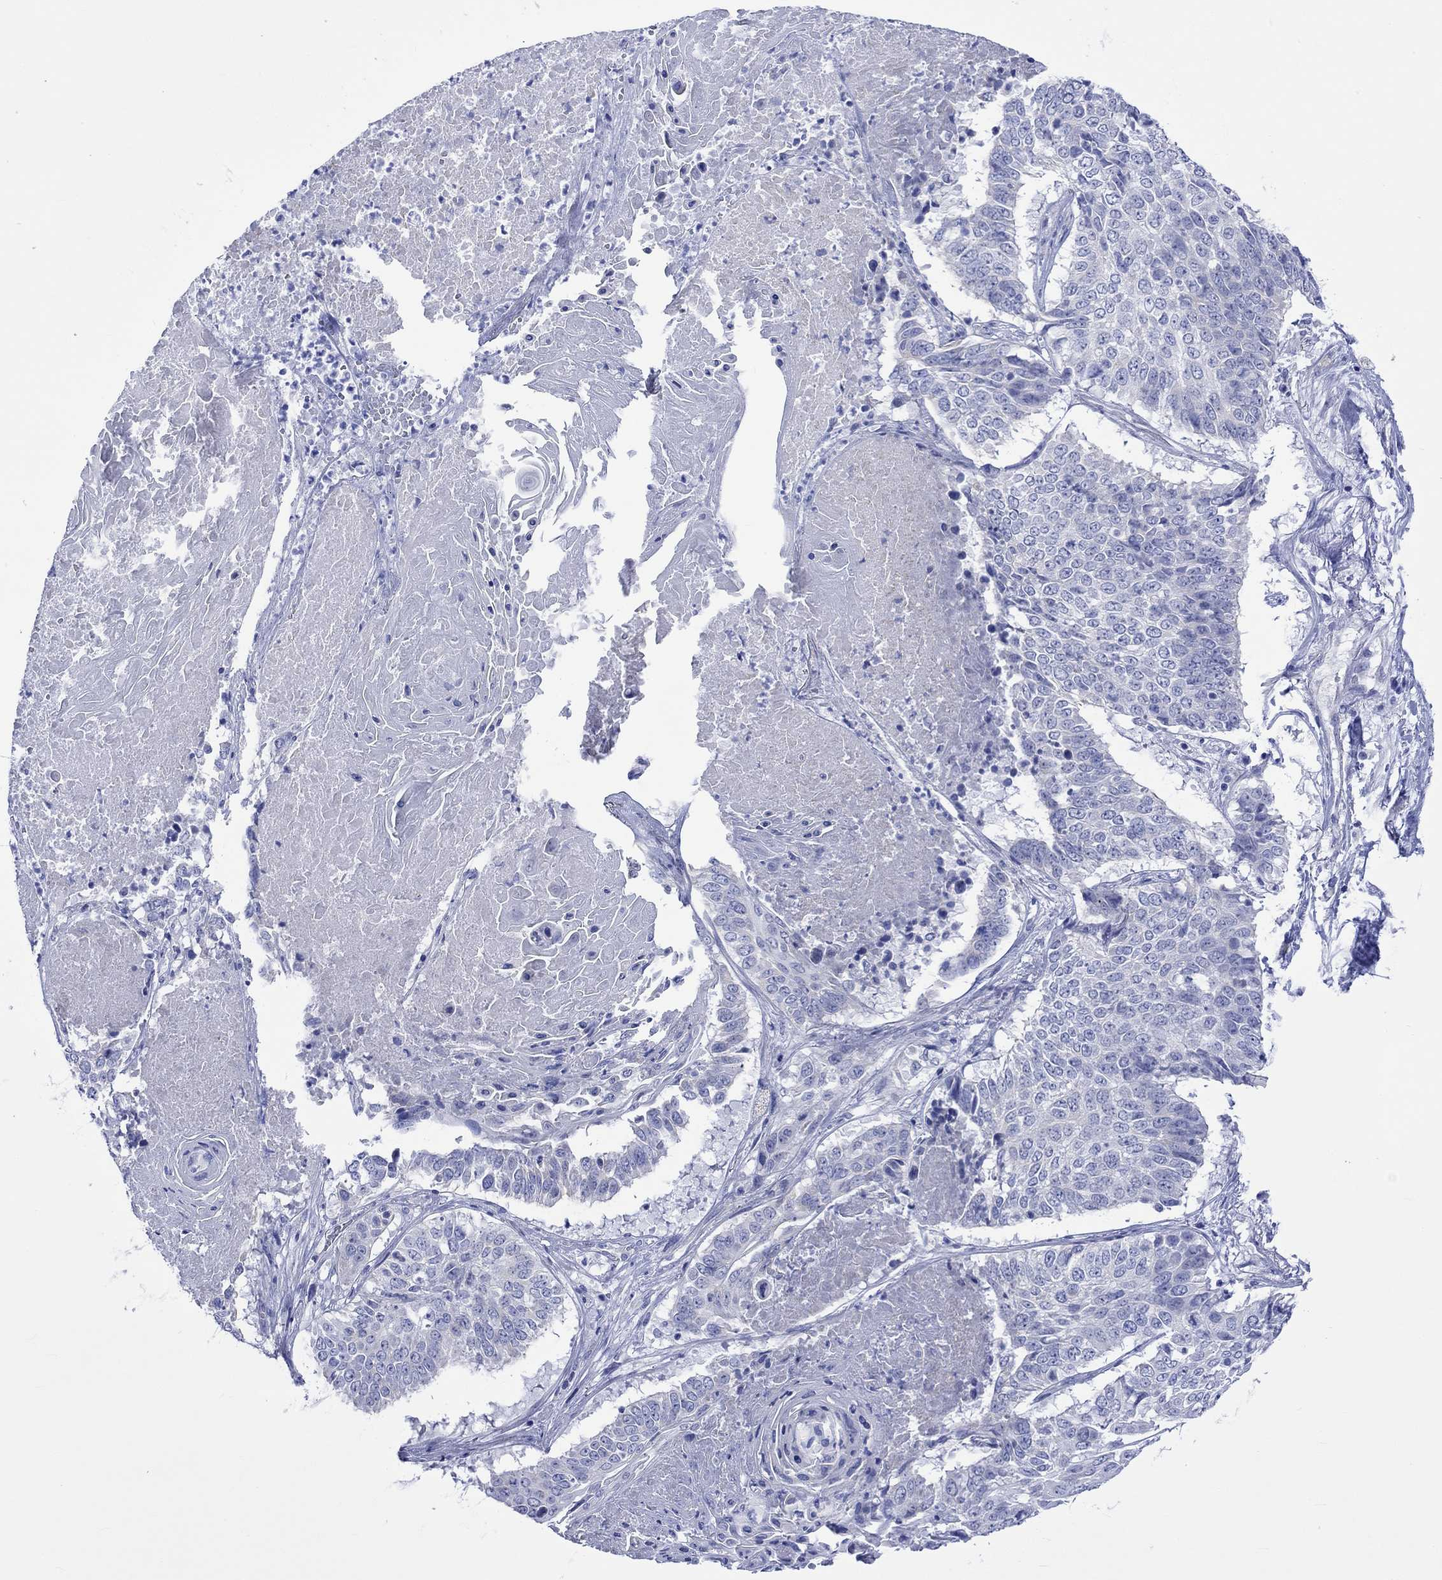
{"staining": {"intensity": "negative", "quantity": "none", "location": "none"}, "tissue": "lung cancer", "cell_type": "Tumor cells", "image_type": "cancer", "snomed": [{"axis": "morphology", "description": "Squamous cell carcinoma, NOS"}, {"axis": "topography", "description": "Lung"}], "caption": "The photomicrograph exhibits no staining of tumor cells in lung cancer (squamous cell carcinoma).", "gene": "HARBI1", "patient": {"sex": "male", "age": 64}}